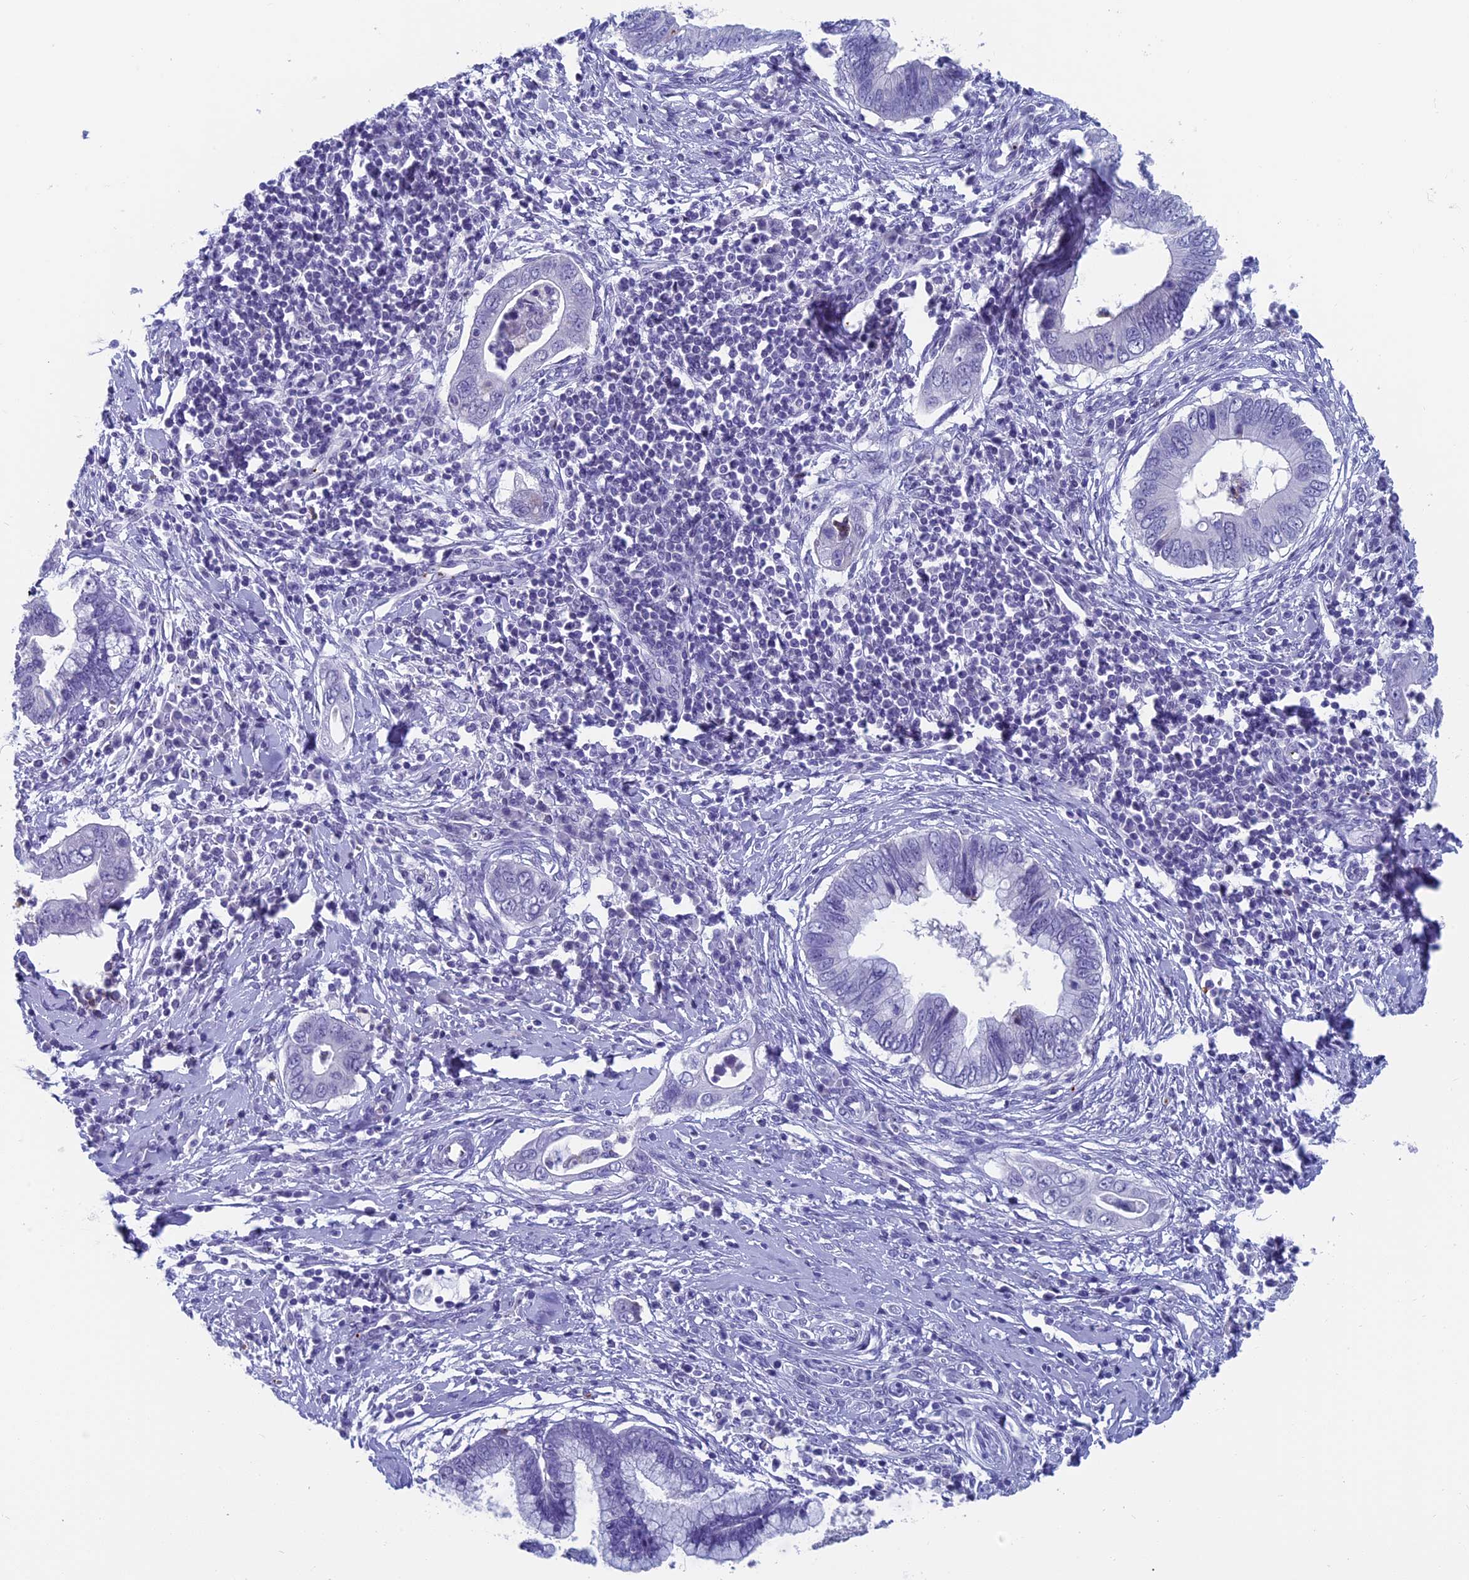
{"staining": {"intensity": "negative", "quantity": "none", "location": "none"}, "tissue": "cervical cancer", "cell_type": "Tumor cells", "image_type": "cancer", "snomed": [{"axis": "morphology", "description": "Adenocarcinoma, NOS"}, {"axis": "topography", "description": "Cervix"}], "caption": "A photomicrograph of adenocarcinoma (cervical) stained for a protein demonstrates no brown staining in tumor cells.", "gene": "AIFM2", "patient": {"sex": "female", "age": 44}}